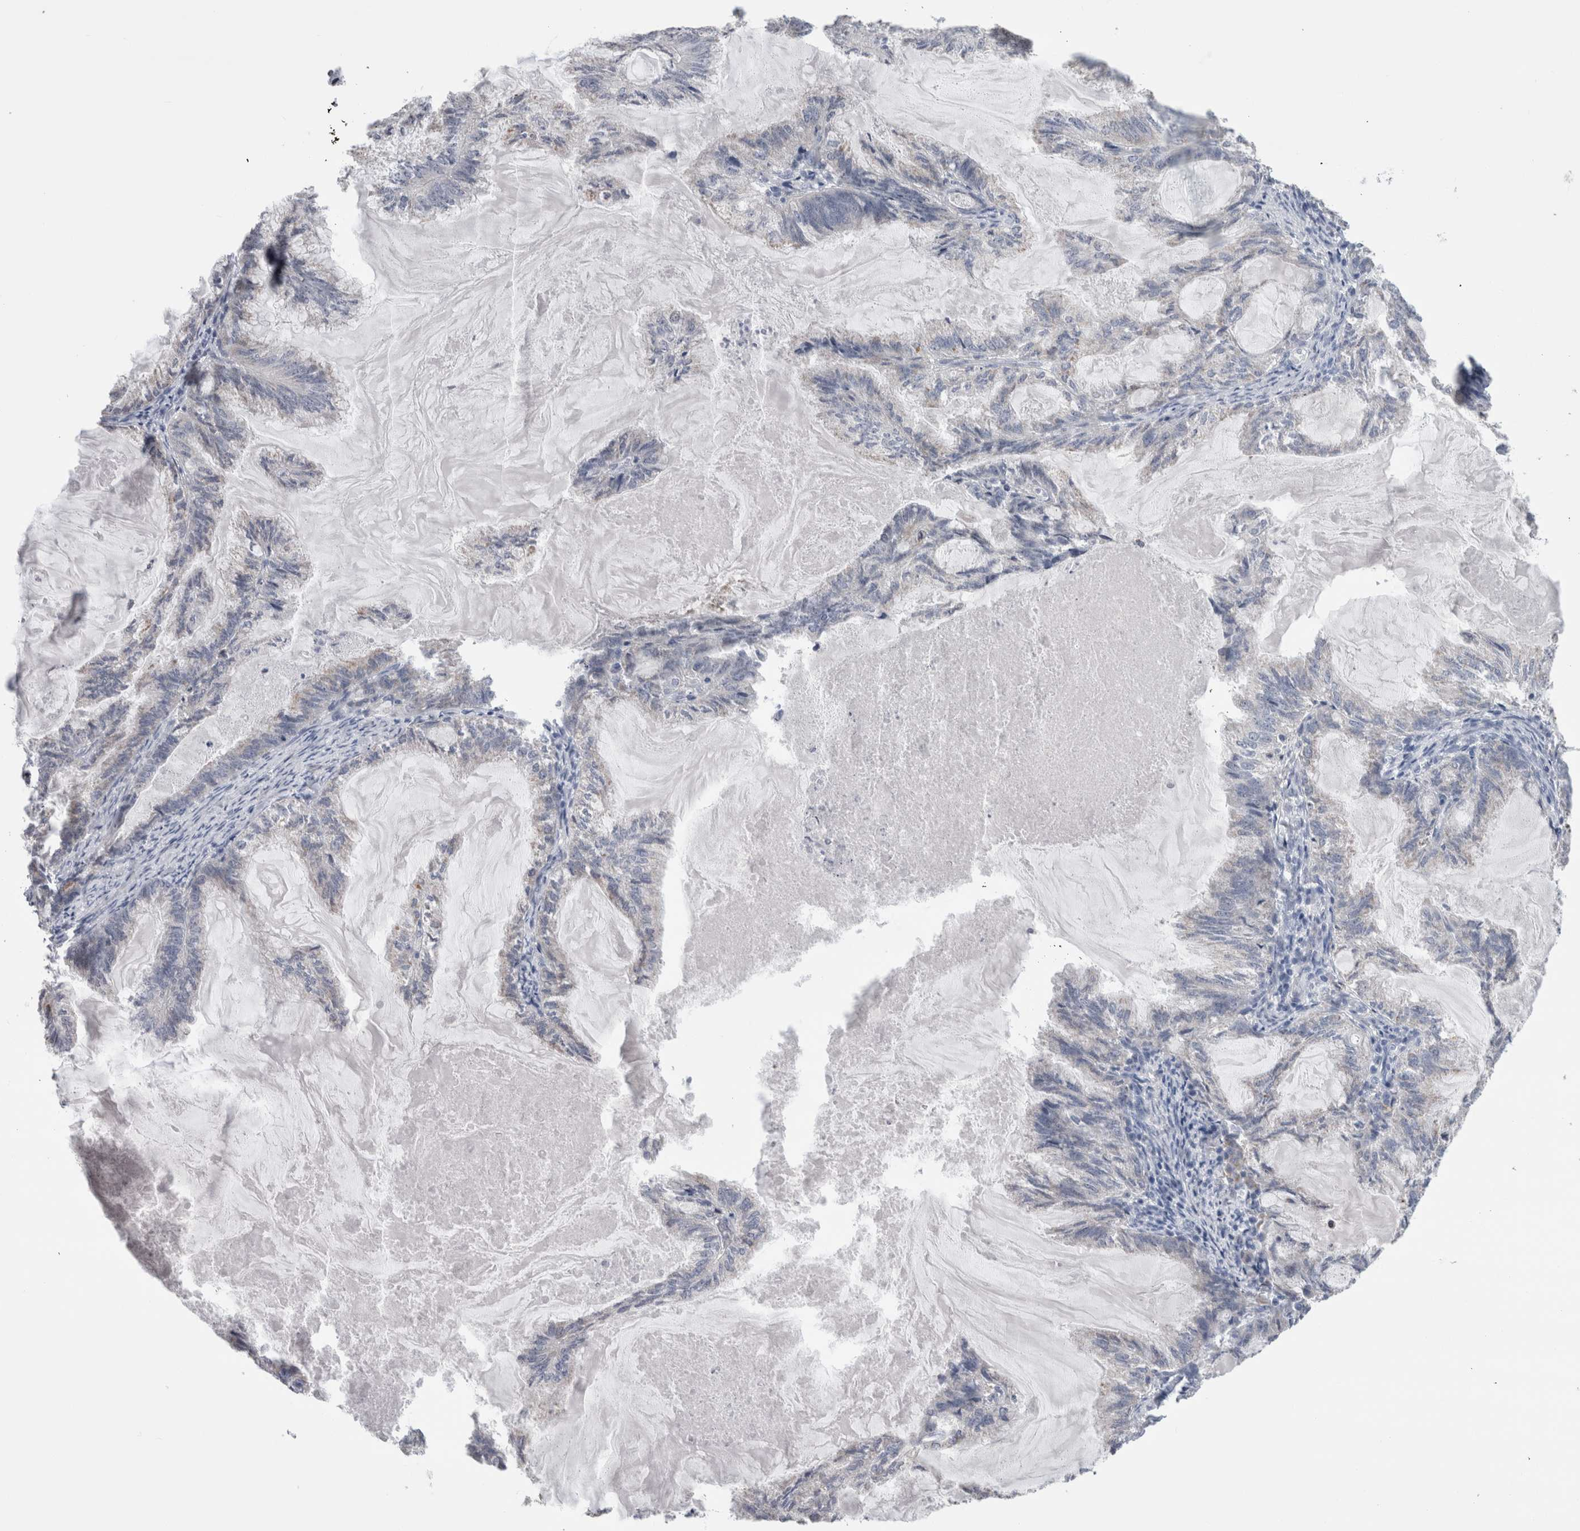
{"staining": {"intensity": "negative", "quantity": "none", "location": "none"}, "tissue": "endometrial cancer", "cell_type": "Tumor cells", "image_type": "cancer", "snomed": [{"axis": "morphology", "description": "Adenocarcinoma, NOS"}, {"axis": "topography", "description": "Endometrium"}], "caption": "DAB immunohistochemical staining of human endometrial cancer (adenocarcinoma) reveals no significant expression in tumor cells.", "gene": "GDAP1", "patient": {"sex": "female", "age": 86}}